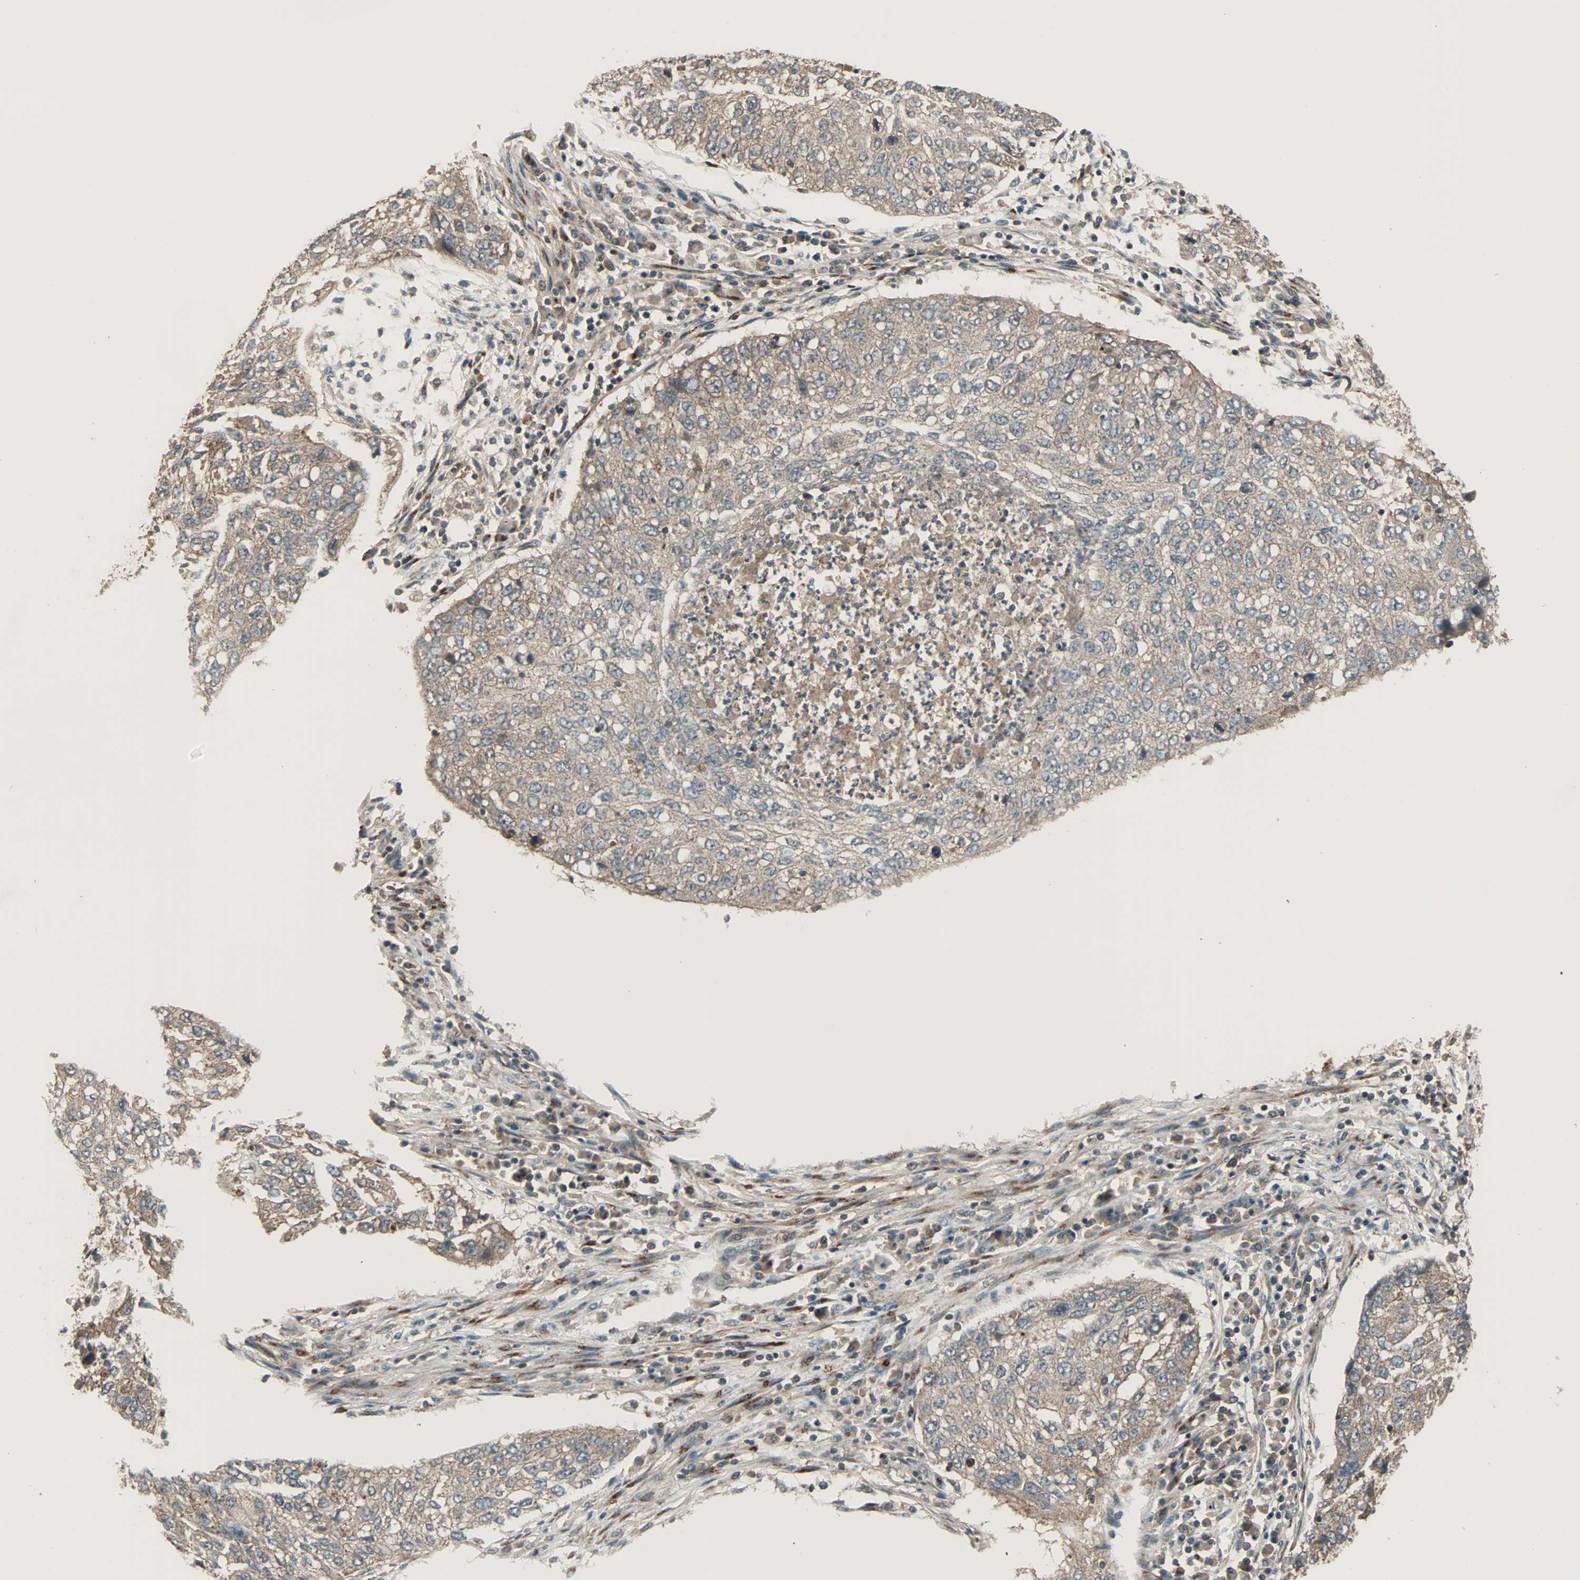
{"staining": {"intensity": "weak", "quantity": "25%-75%", "location": "cytoplasmic/membranous"}, "tissue": "lung cancer", "cell_type": "Tumor cells", "image_type": "cancer", "snomed": [{"axis": "morphology", "description": "Squamous cell carcinoma, NOS"}, {"axis": "topography", "description": "Lung"}], "caption": "Weak cytoplasmic/membranous positivity is seen in approximately 25%-75% of tumor cells in lung squamous cell carcinoma.", "gene": "MAP3K21", "patient": {"sex": "female", "age": 63}}